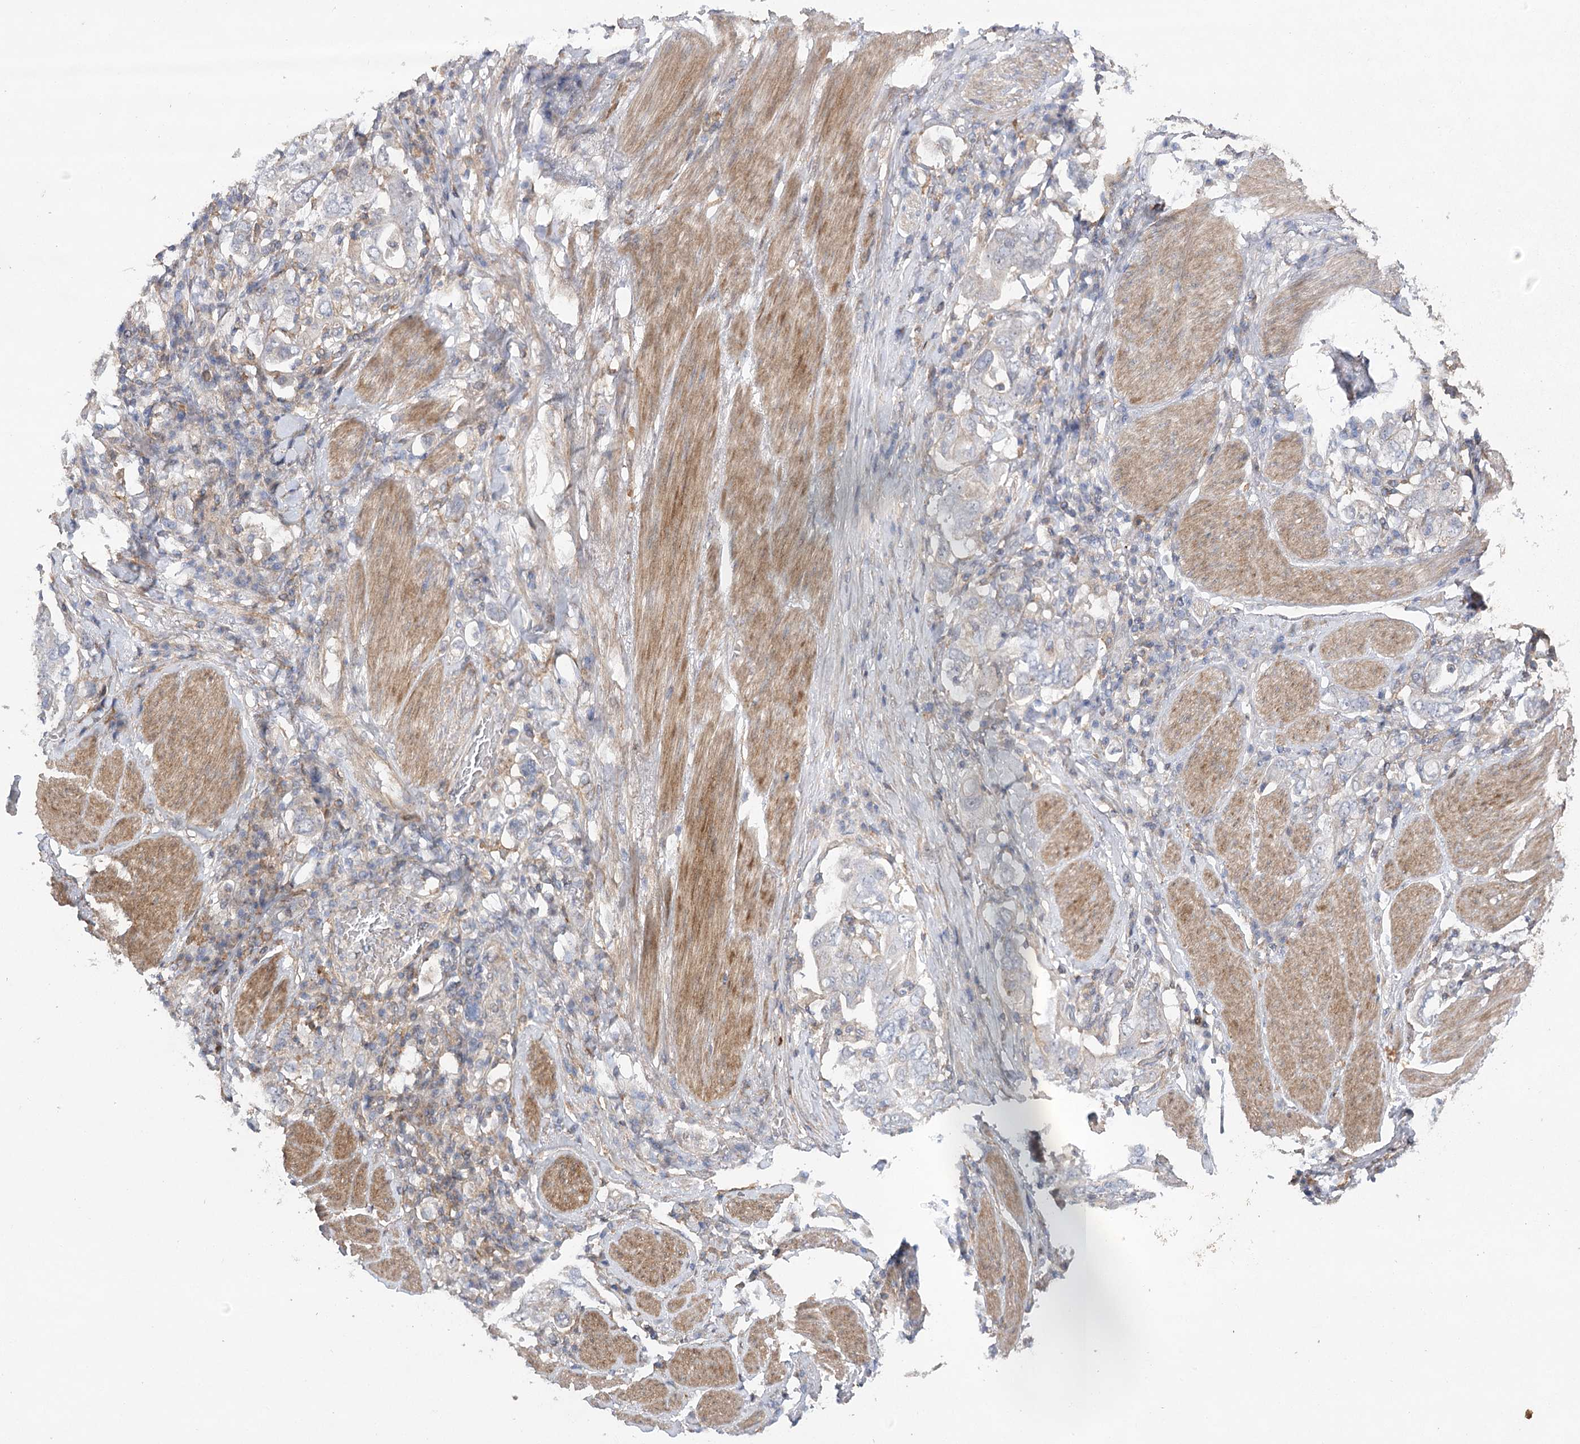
{"staining": {"intensity": "negative", "quantity": "none", "location": "none"}, "tissue": "stomach cancer", "cell_type": "Tumor cells", "image_type": "cancer", "snomed": [{"axis": "morphology", "description": "Adenocarcinoma, NOS"}, {"axis": "topography", "description": "Stomach, upper"}], "caption": "High magnification brightfield microscopy of stomach adenocarcinoma stained with DAB (brown) and counterstained with hematoxylin (blue): tumor cells show no significant staining. Nuclei are stained in blue.", "gene": "OBSL1", "patient": {"sex": "male", "age": 62}}